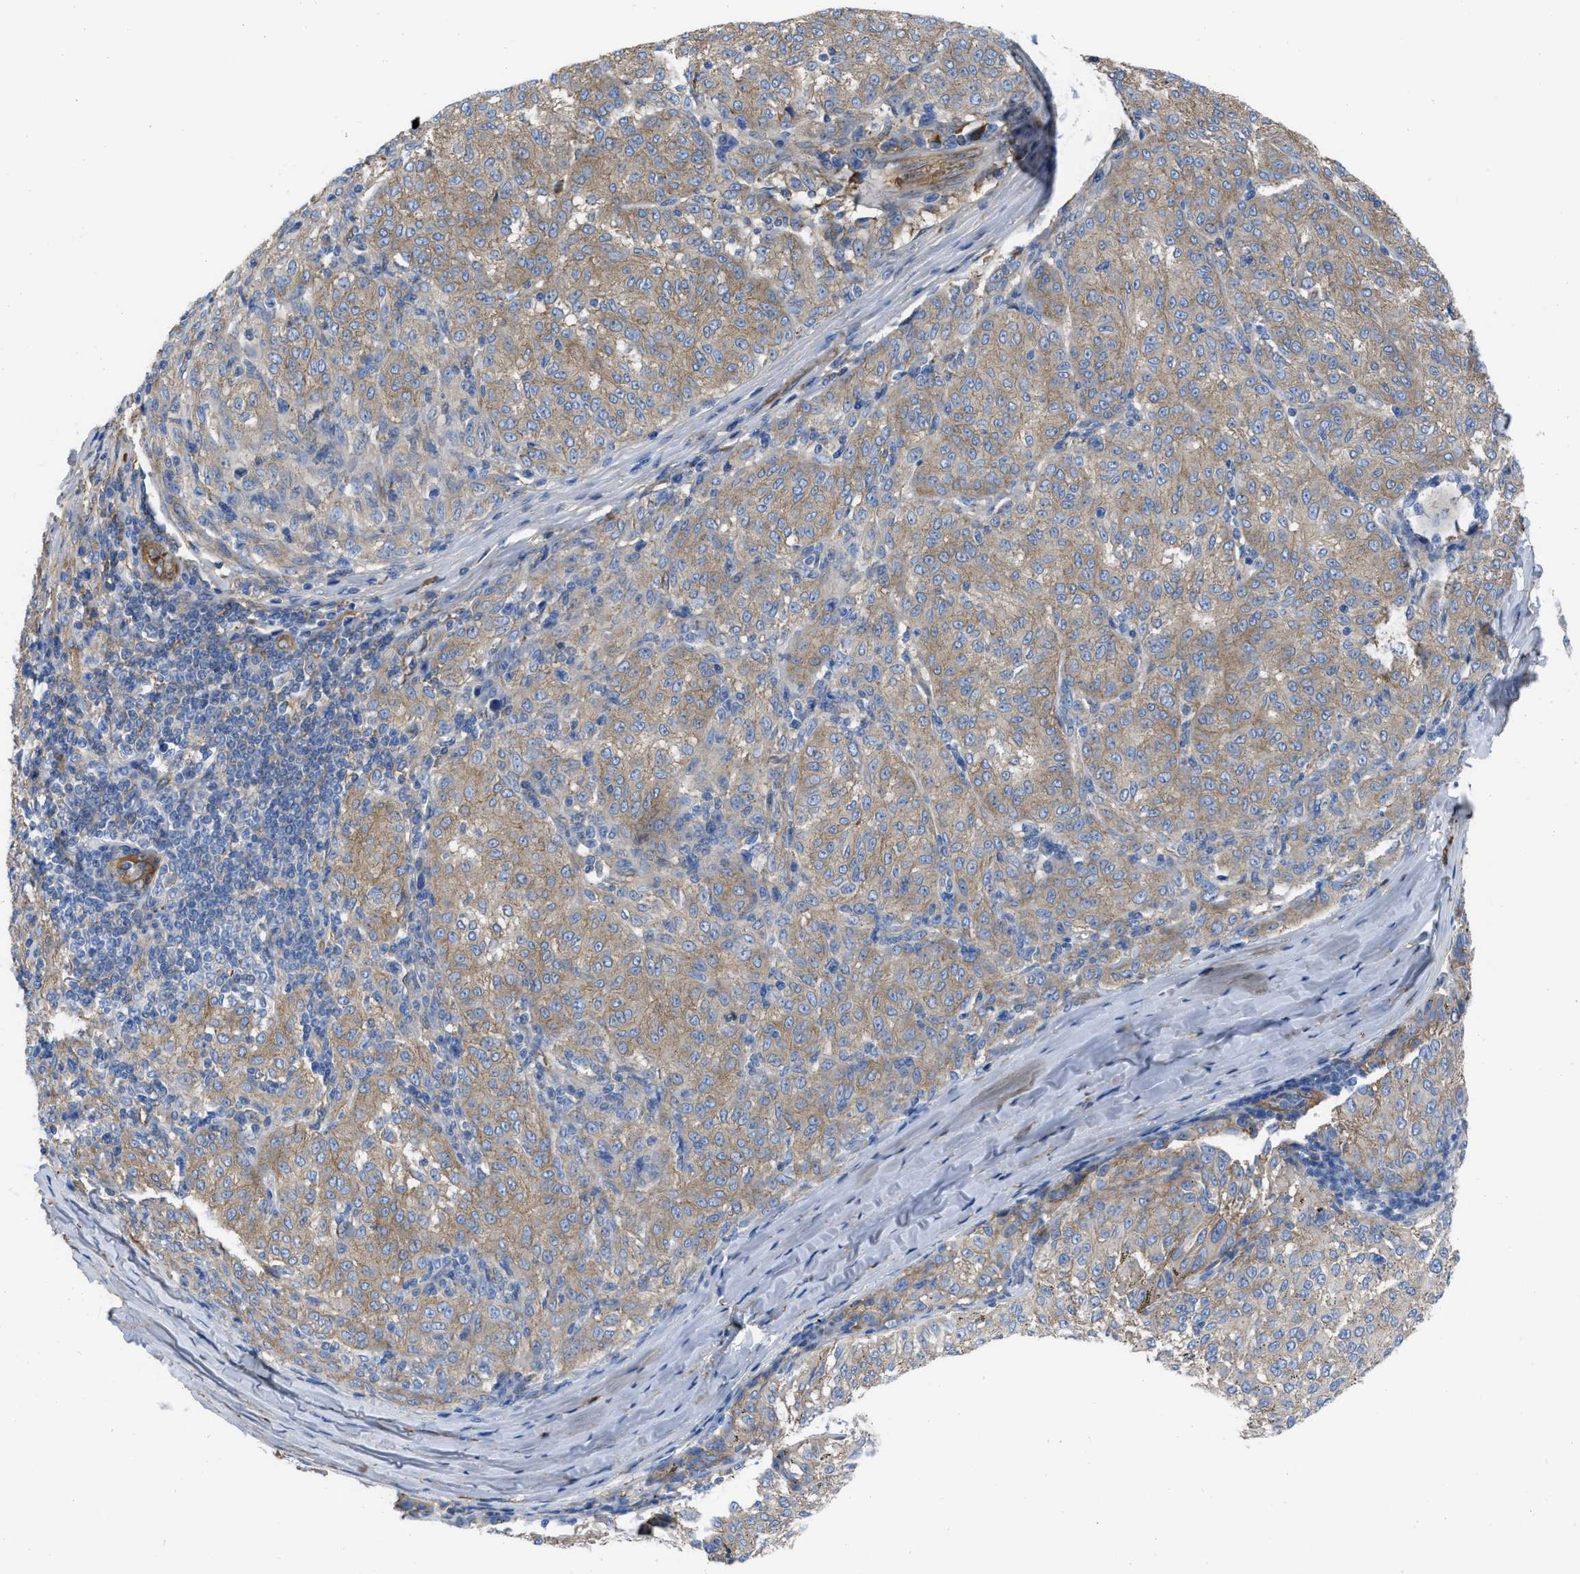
{"staining": {"intensity": "weak", "quantity": ">75%", "location": "cytoplasmic/membranous"}, "tissue": "melanoma", "cell_type": "Tumor cells", "image_type": "cancer", "snomed": [{"axis": "morphology", "description": "Malignant melanoma, NOS"}, {"axis": "topography", "description": "Skin"}], "caption": "Immunohistochemical staining of melanoma shows low levels of weak cytoplasmic/membranous protein expression in about >75% of tumor cells.", "gene": "TRIOBP", "patient": {"sex": "female", "age": 72}}